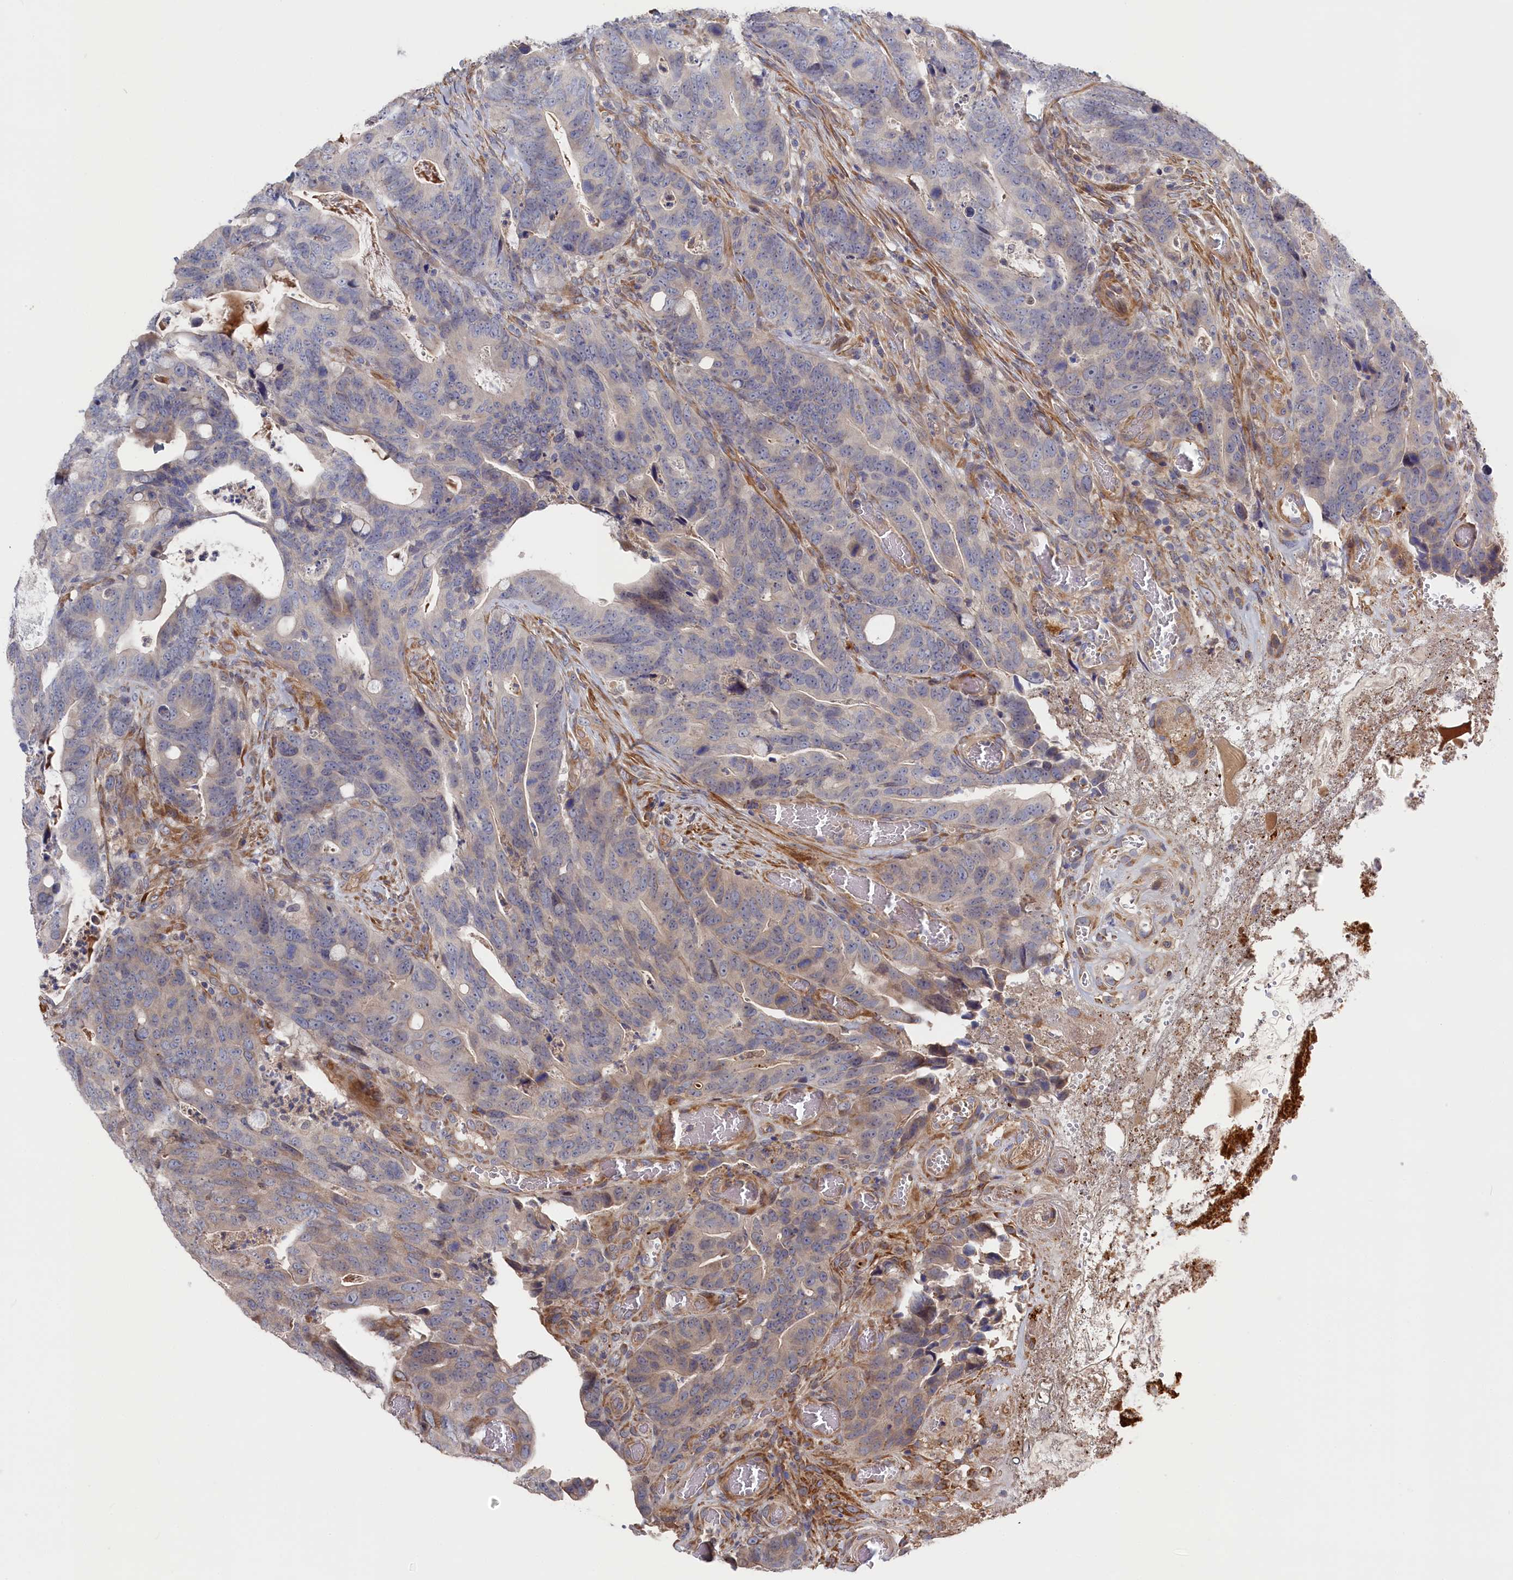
{"staining": {"intensity": "weak", "quantity": "<25%", "location": "cytoplasmic/membranous"}, "tissue": "colorectal cancer", "cell_type": "Tumor cells", "image_type": "cancer", "snomed": [{"axis": "morphology", "description": "Adenocarcinoma, NOS"}, {"axis": "topography", "description": "Colon"}], "caption": "Image shows no significant protein positivity in tumor cells of adenocarcinoma (colorectal).", "gene": "CYB5D2", "patient": {"sex": "female", "age": 82}}